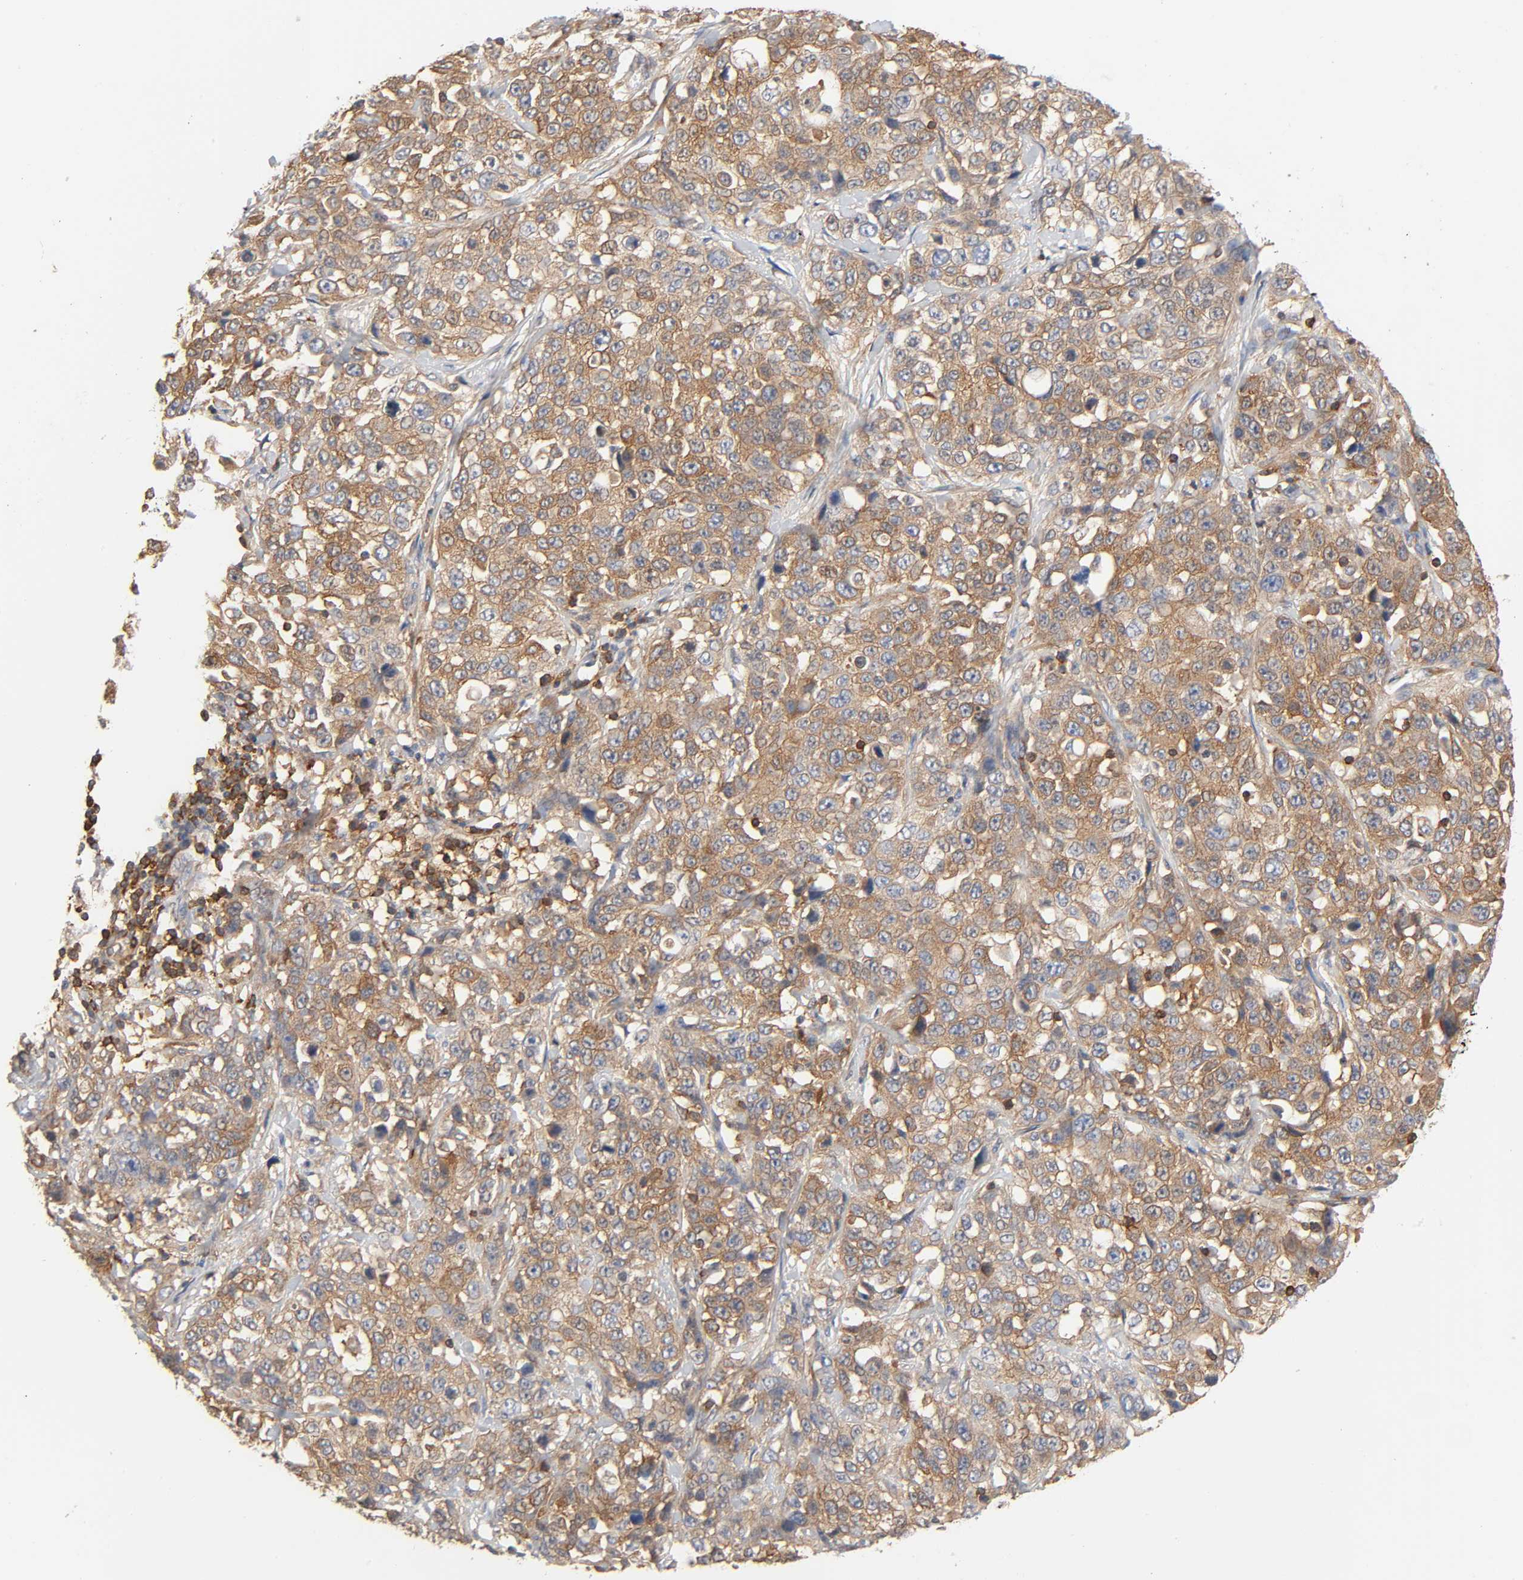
{"staining": {"intensity": "moderate", "quantity": ">75%", "location": "cytoplasmic/membranous"}, "tissue": "stomach cancer", "cell_type": "Tumor cells", "image_type": "cancer", "snomed": [{"axis": "morphology", "description": "Normal tissue, NOS"}, {"axis": "morphology", "description": "Adenocarcinoma, NOS"}, {"axis": "topography", "description": "Stomach"}], "caption": "Stomach cancer (adenocarcinoma) stained with DAB immunohistochemistry reveals medium levels of moderate cytoplasmic/membranous positivity in about >75% of tumor cells. The protein is shown in brown color, while the nuclei are stained blue.", "gene": "BIN1", "patient": {"sex": "male", "age": 48}}